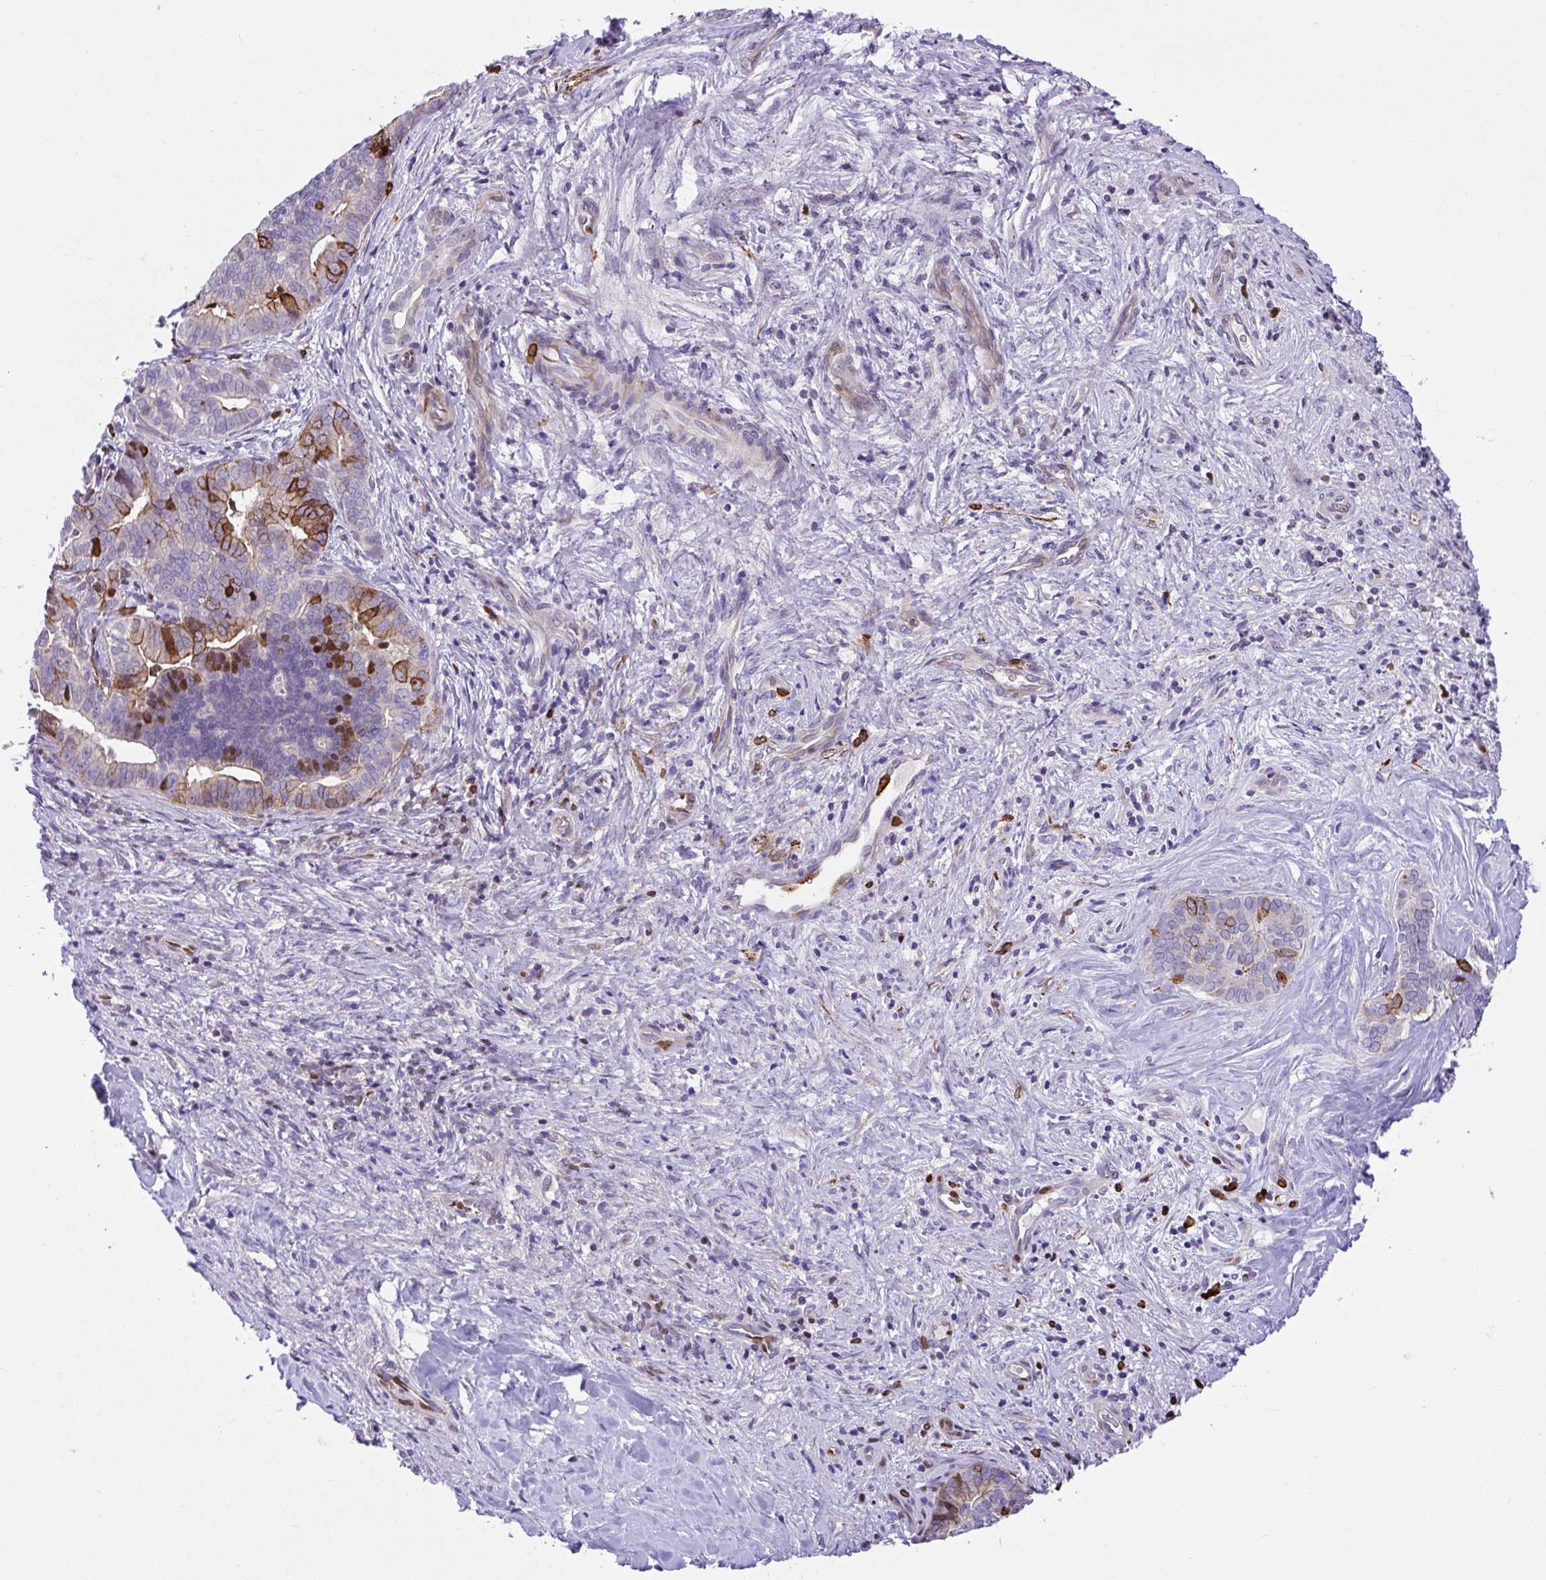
{"staining": {"intensity": "moderate", "quantity": "<25%", "location": "cytoplasmic/membranous,nuclear"}, "tissue": "liver cancer", "cell_type": "Tumor cells", "image_type": "cancer", "snomed": [{"axis": "morphology", "description": "Cholangiocarcinoma"}, {"axis": "topography", "description": "Liver"}], "caption": "Immunohistochemistry histopathology image of neoplastic tissue: cholangiocarcinoma (liver) stained using IHC exhibits low levels of moderate protein expression localized specifically in the cytoplasmic/membranous and nuclear of tumor cells, appearing as a cytoplasmic/membranous and nuclear brown color.", "gene": "CHIA", "patient": {"sex": "female", "age": 64}}